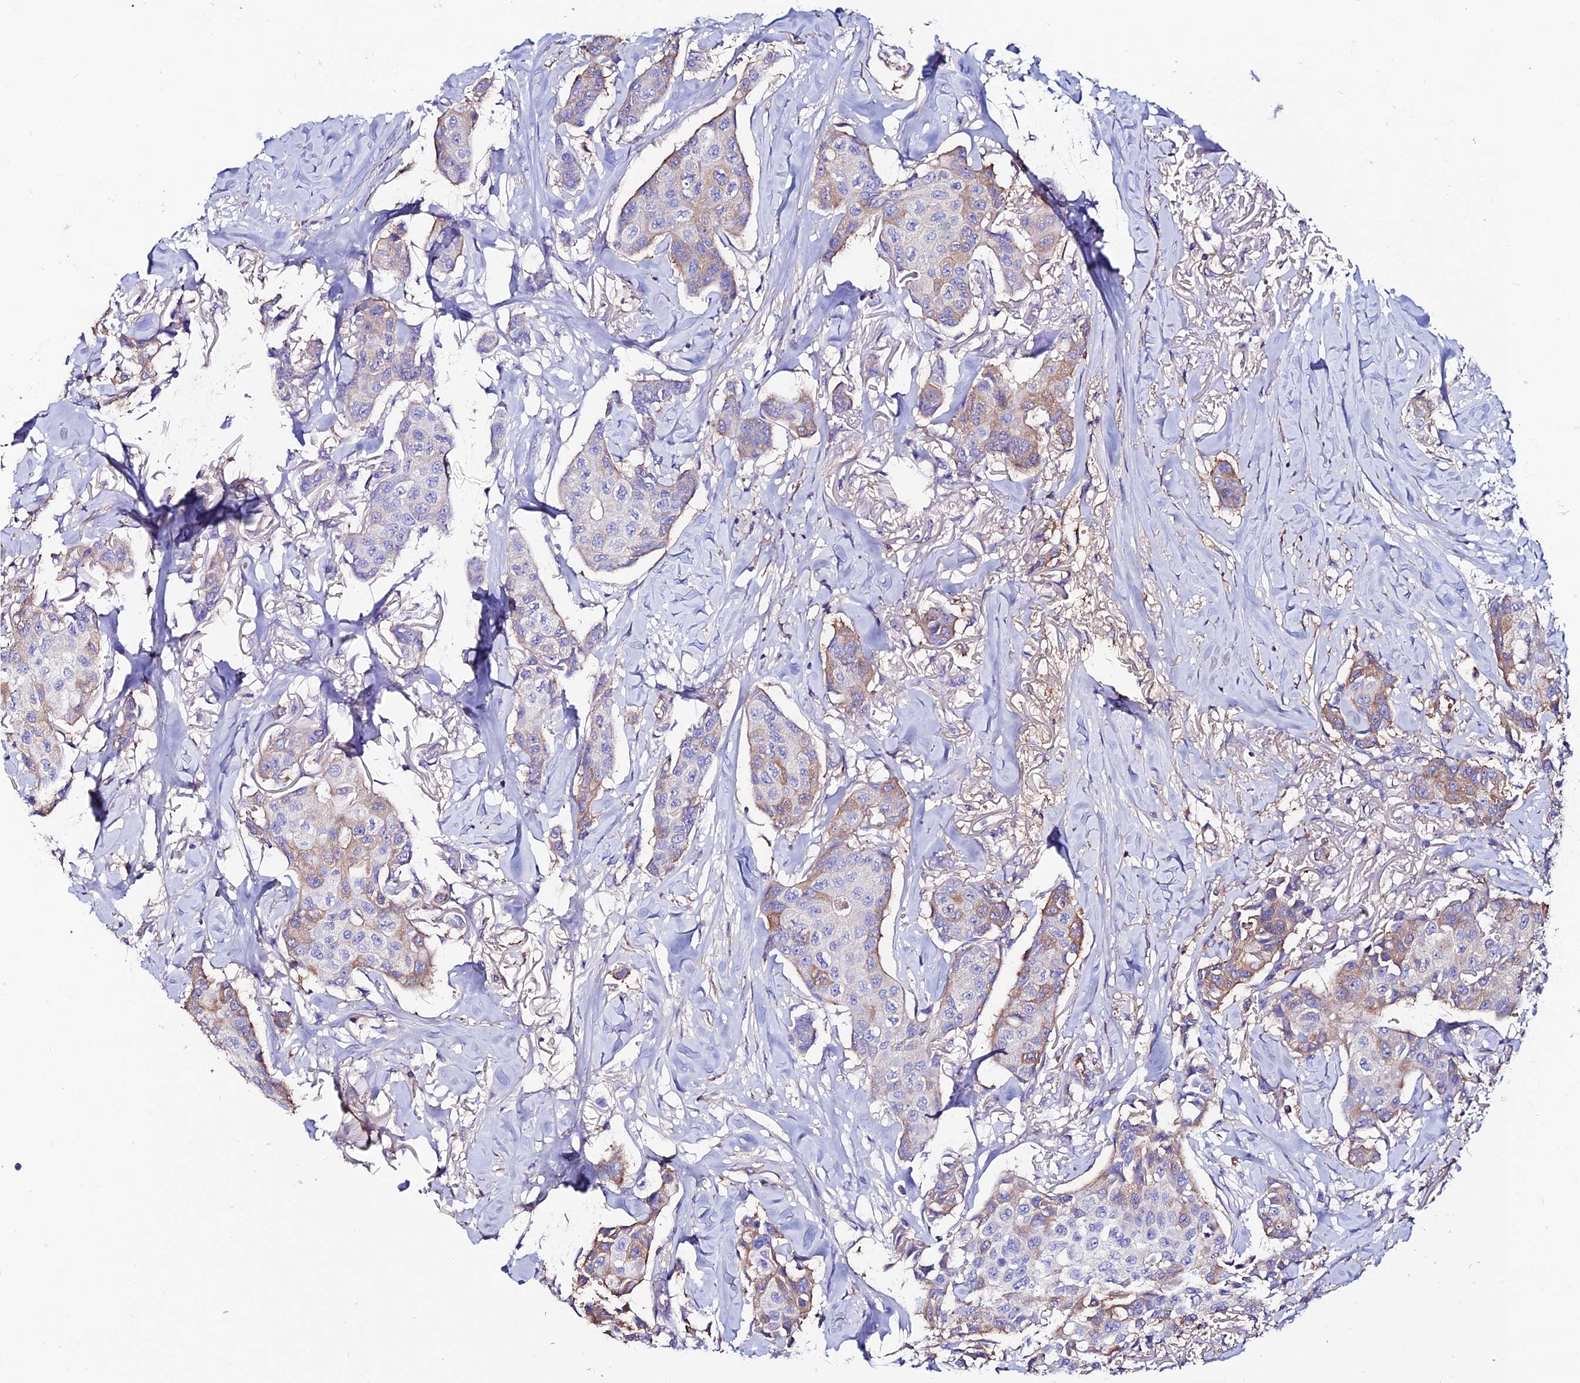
{"staining": {"intensity": "weak", "quantity": "<25%", "location": "cytoplasmic/membranous"}, "tissue": "breast cancer", "cell_type": "Tumor cells", "image_type": "cancer", "snomed": [{"axis": "morphology", "description": "Duct carcinoma"}, {"axis": "topography", "description": "Breast"}], "caption": "High power microscopy photomicrograph of an immunohistochemistry histopathology image of breast cancer (invasive ductal carcinoma), revealing no significant staining in tumor cells.", "gene": "SLC25A16", "patient": {"sex": "female", "age": 80}}